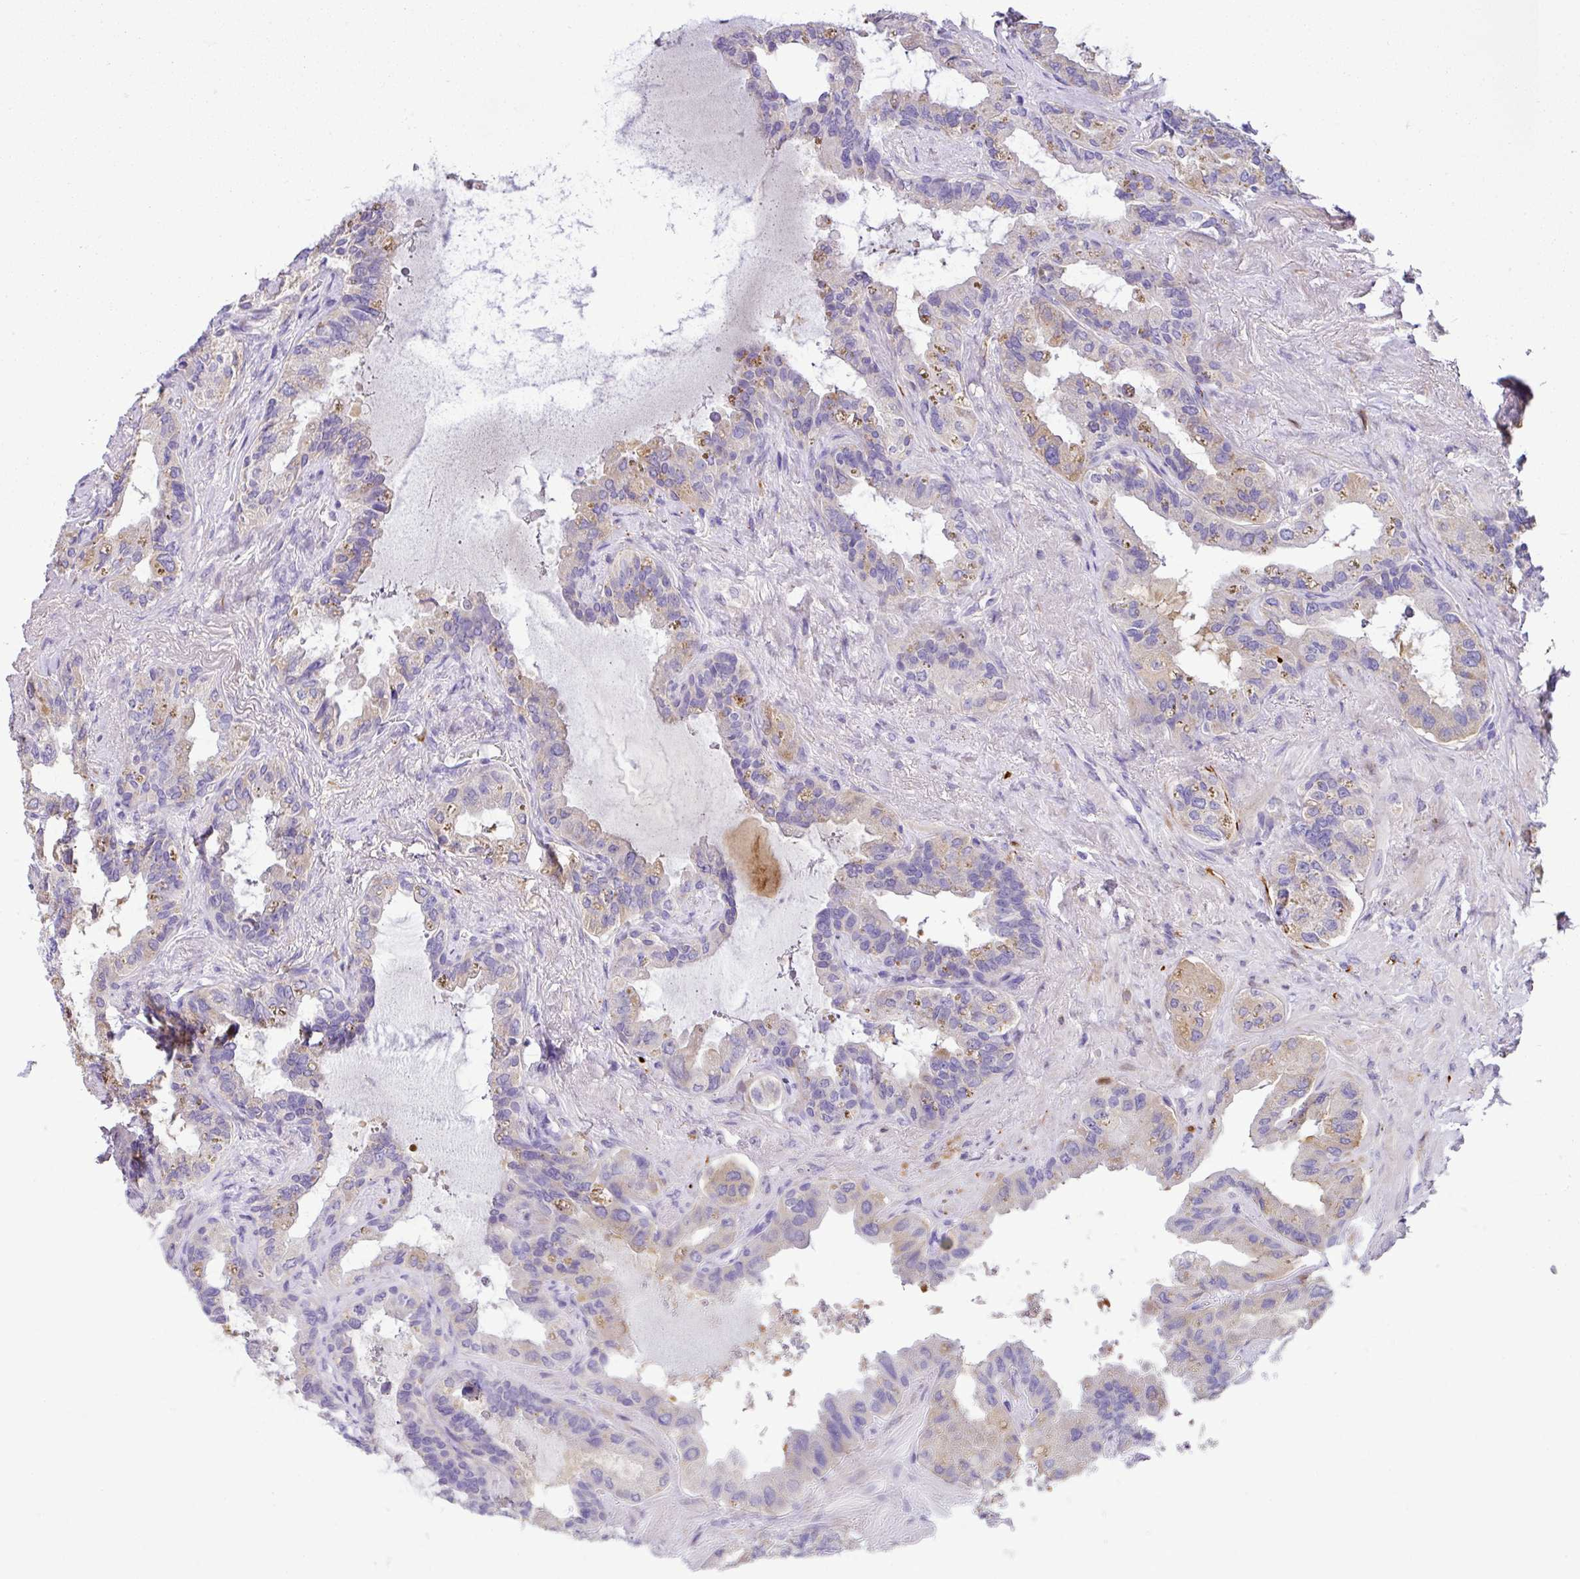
{"staining": {"intensity": "moderate", "quantity": "<25%", "location": "cytoplasmic/membranous"}, "tissue": "seminal vesicle", "cell_type": "Glandular cells", "image_type": "normal", "snomed": [{"axis": "morphology", "description": "Normal tissue, NOS"}, {"axis": "topography", "description": "Seminal veicle"}, {"axis": "topography", "description": "Peripheral nerve tissue"}], "caption": "Human seminal vesicle stained for a protein (brown) shows moderate cytoplasmic/membranous positive staining in about <25% of glandular cells.", "gene": "ANXA2R", "patient": {"sex": "male", "age": 76}}